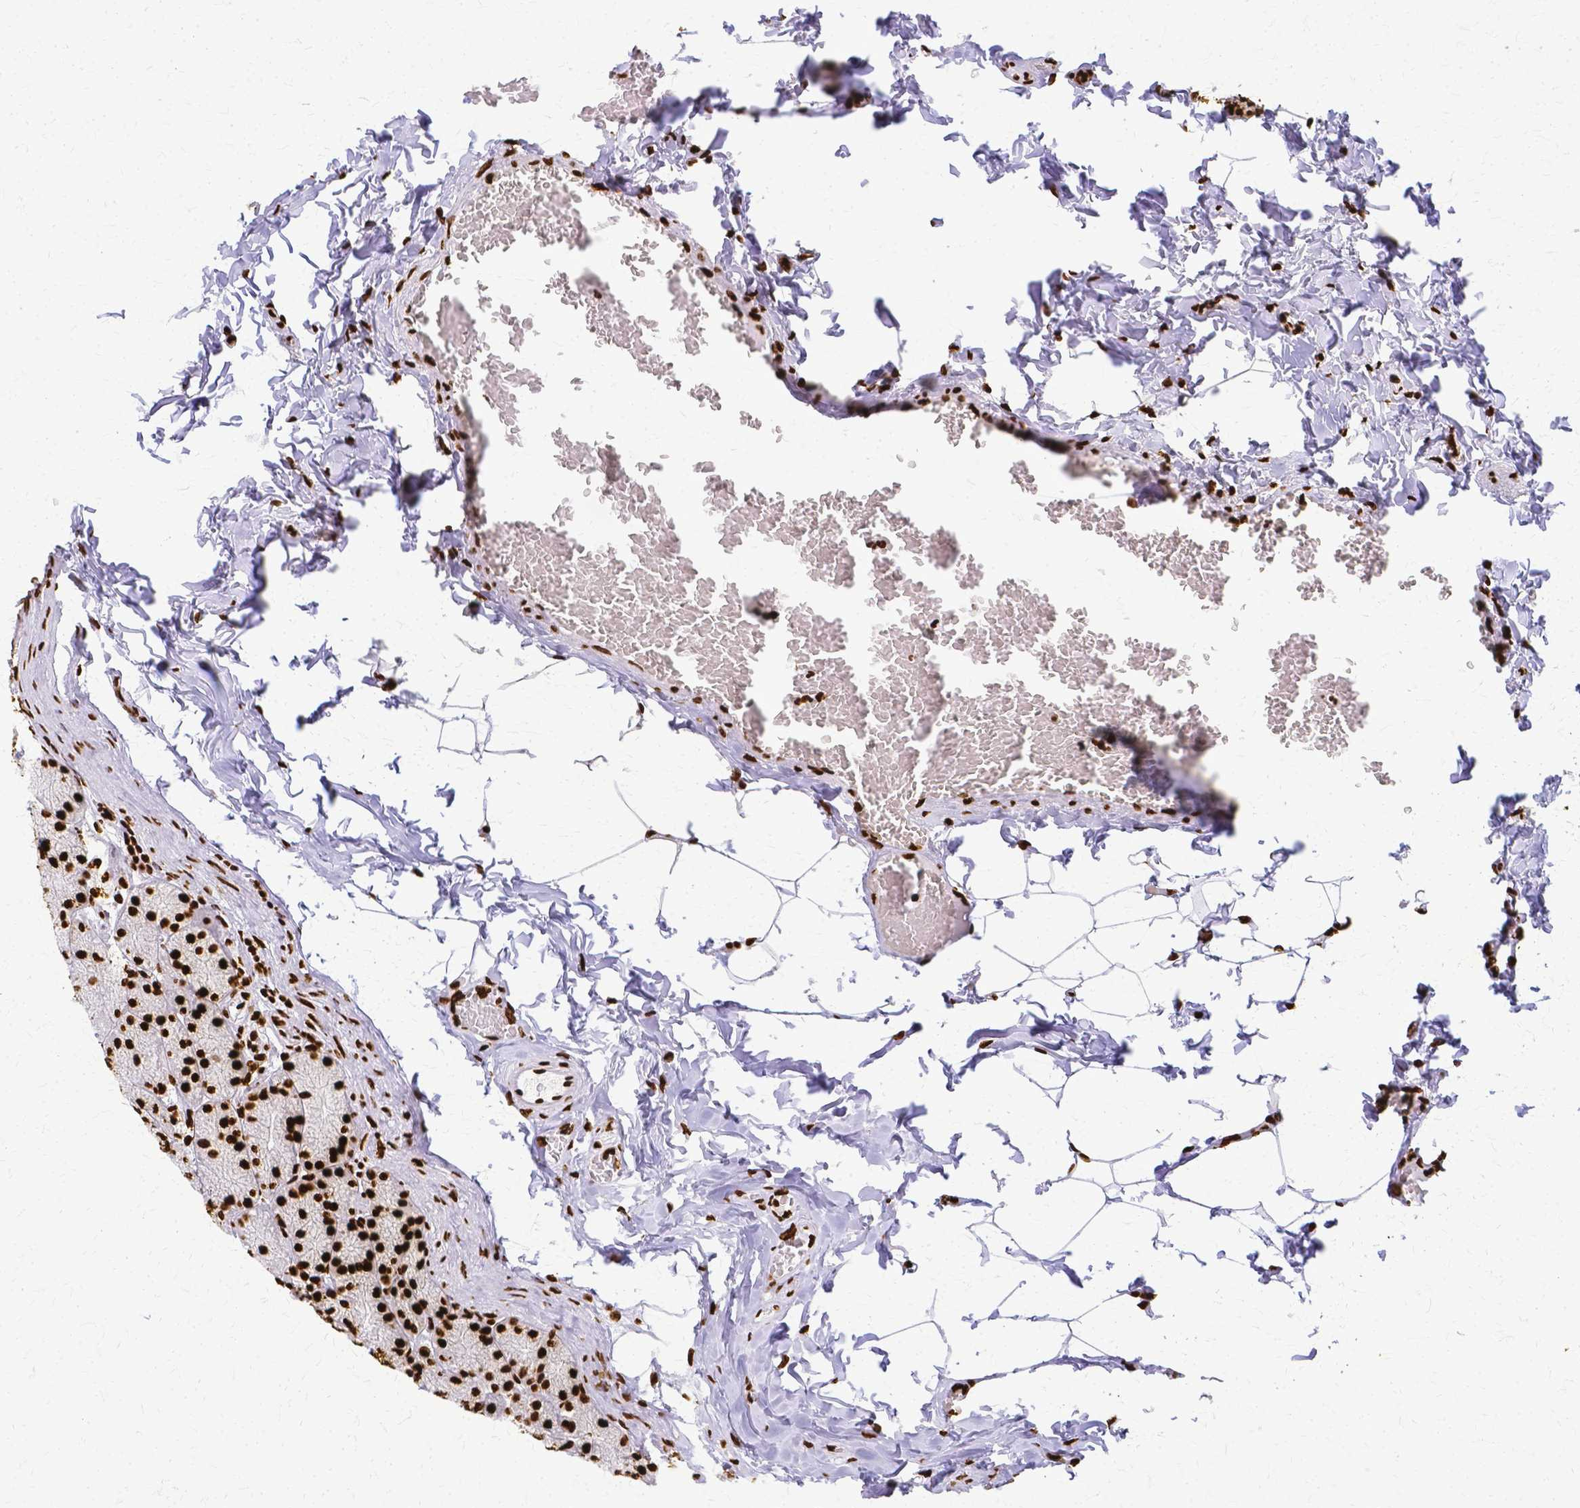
{"staining": {"intensity": "strong", "quantity": ">75%", "location": "nuclear"}, "tissue": "stomach", "cell_type": "Glandular cells", "image_type": "normal", "snomed": [{"axis": "morphology", "description": "Normal tissue, NOS"}, {"axis": "topography", "description": "Stomach, upper"}], "caption": "Immunohistochemistry (IHC) of unremarkable stomach exhibits high levels of strong nuclear staining in about >75% of glandular cells.", "gene": "SFPQ", "patient": {"sex": "female", "age": 56}}